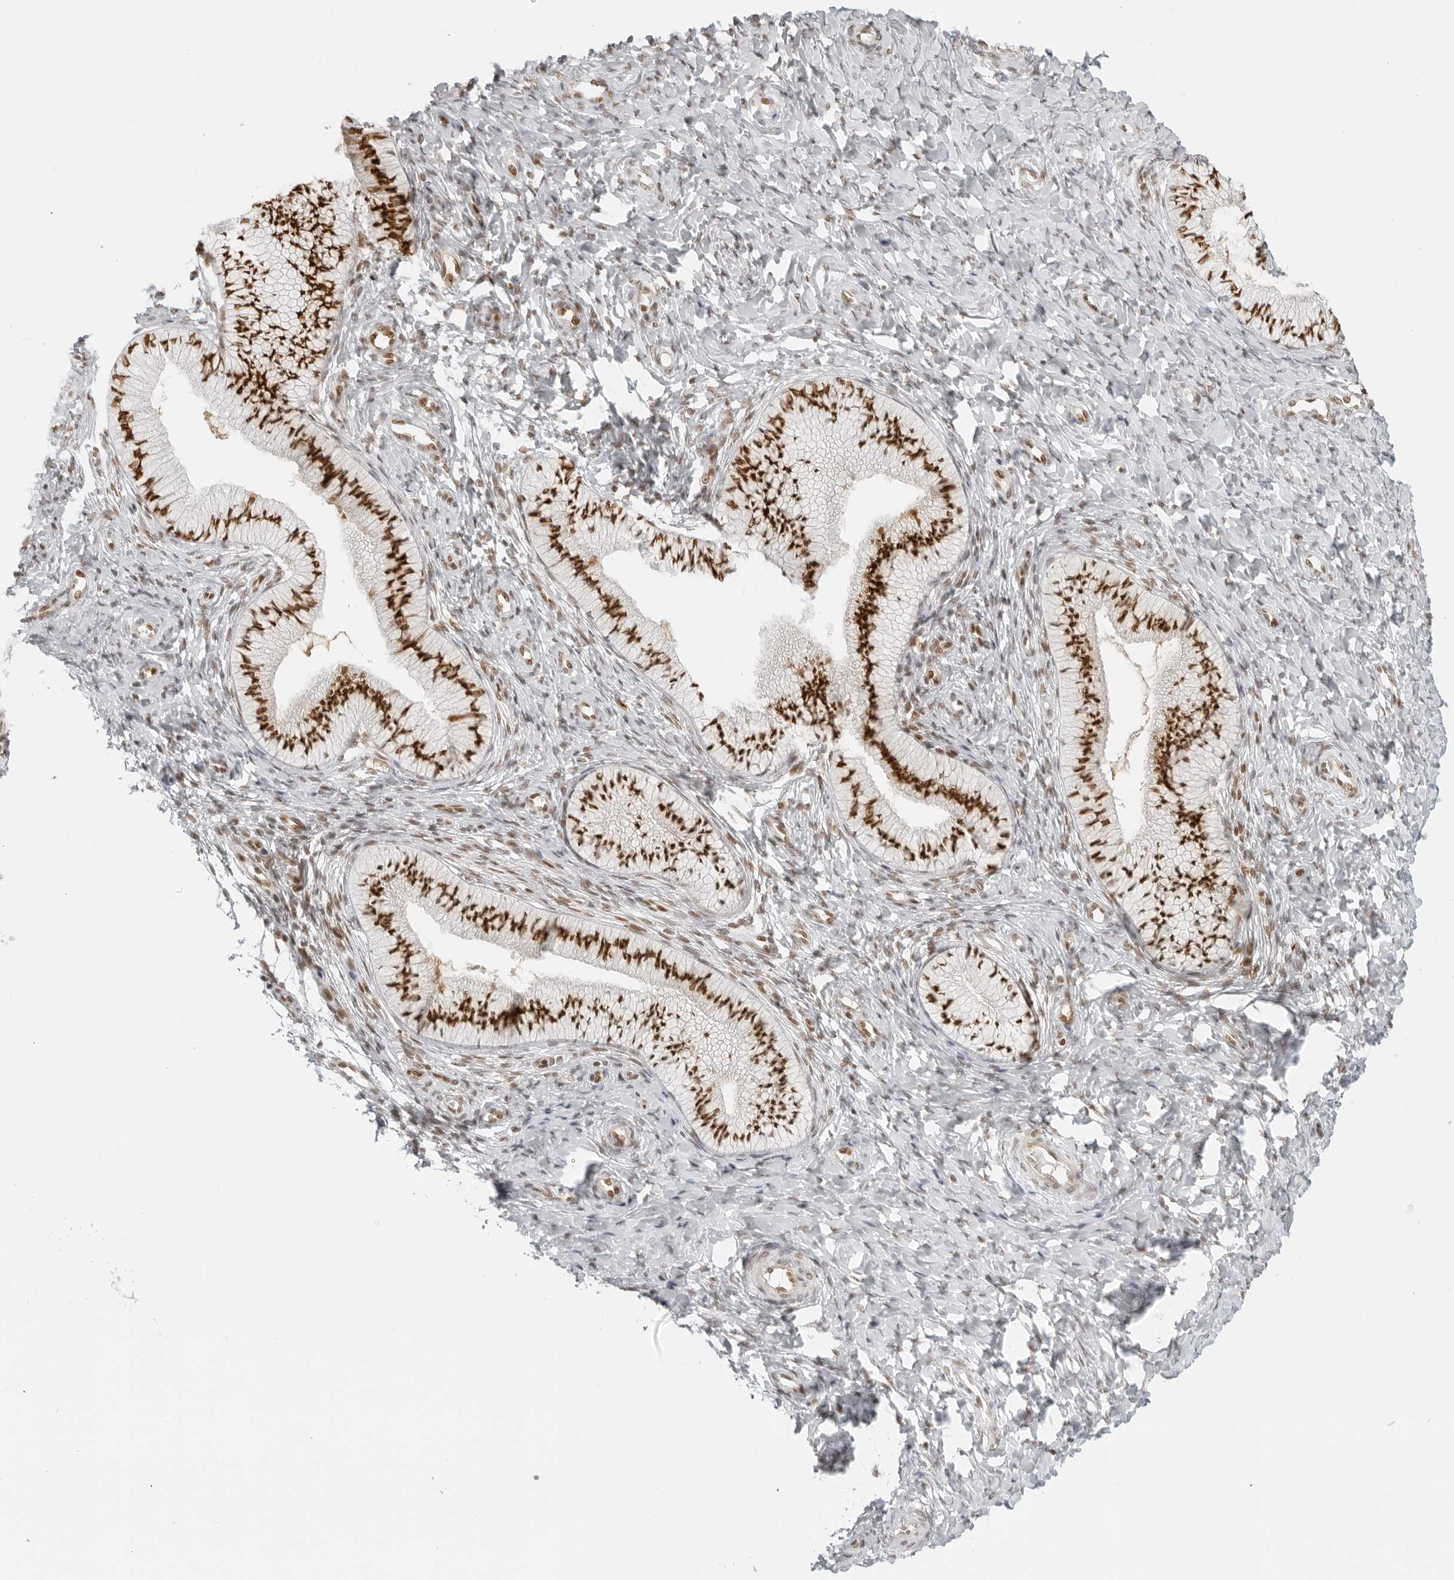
{"staining": {"intensity": "strong", "quantity": ">75%", "location": "nuclear"}, "tissue": "cervix", "cell_type": "Glandular cells", "image_type": "normal", "snomed": [{"axis": "morphology", "description": "Normal tissue, NOS"}, {"axis": "topography", "description": "Cervix"}], "caption": "A photomicrograph of human cervix stained for a protein exhibits strong nuclear brown staining in glandular cells.", "gene": "RCC1", "patient": {"sex": "female", "age": 36}}